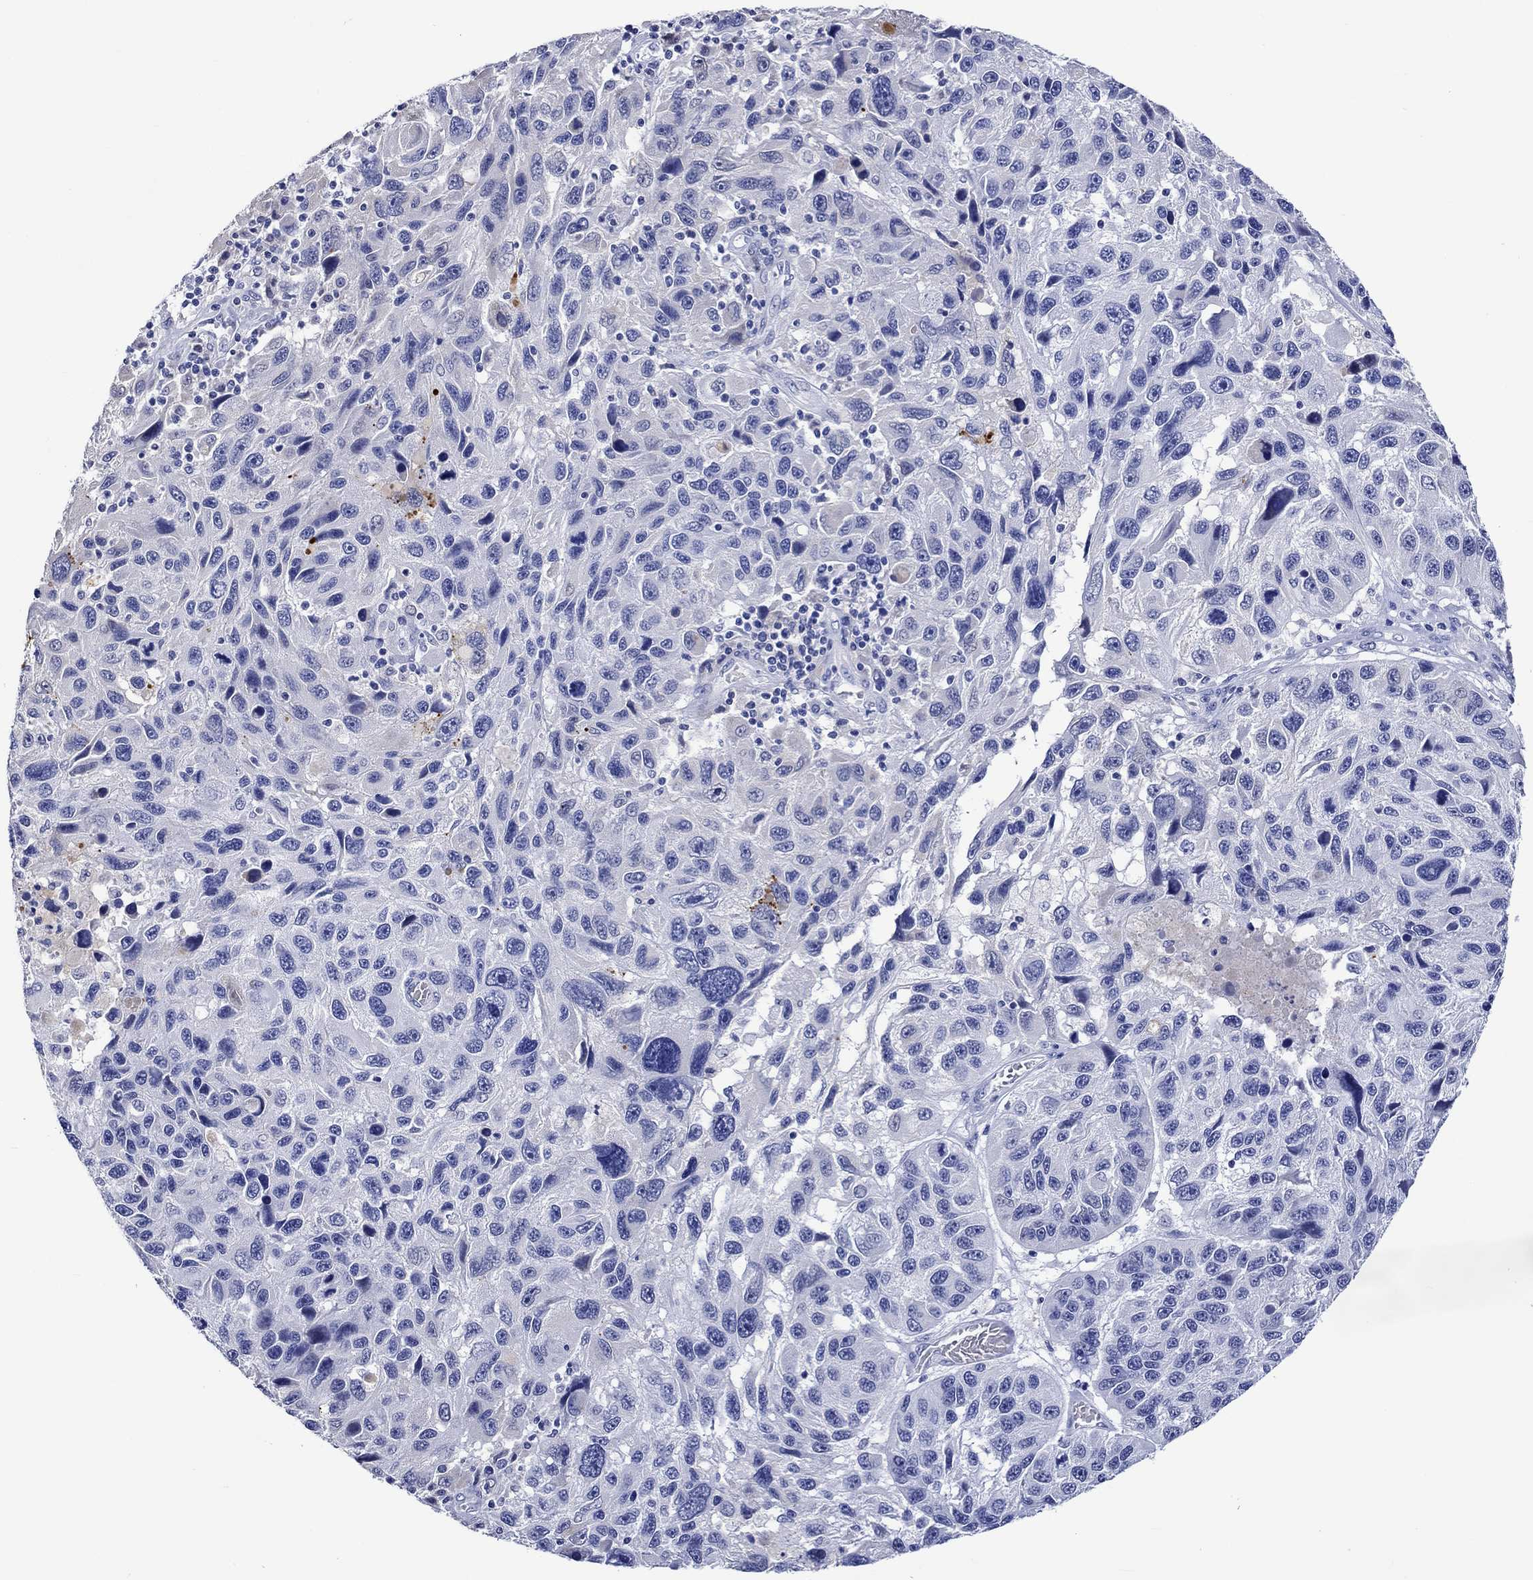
{"staining": {"intensity": "negative", "quantity": "none", "location": "none"}, "tissue": "melanoma", "cell_type": "Tumor cells", "image_type": "cancer", "snomed": [{"axis": "morphology", "description": "Malignant melanoma, NOS"}, {"axis": "topography", "description": "Skin"}], "caption": "An IHC micrograph of malignant melanoma is shown. There is no staining in tumor cells of malignant melanoma.", "gene": "KLHL35", "patient": {"sex": "male", "age": 53}}